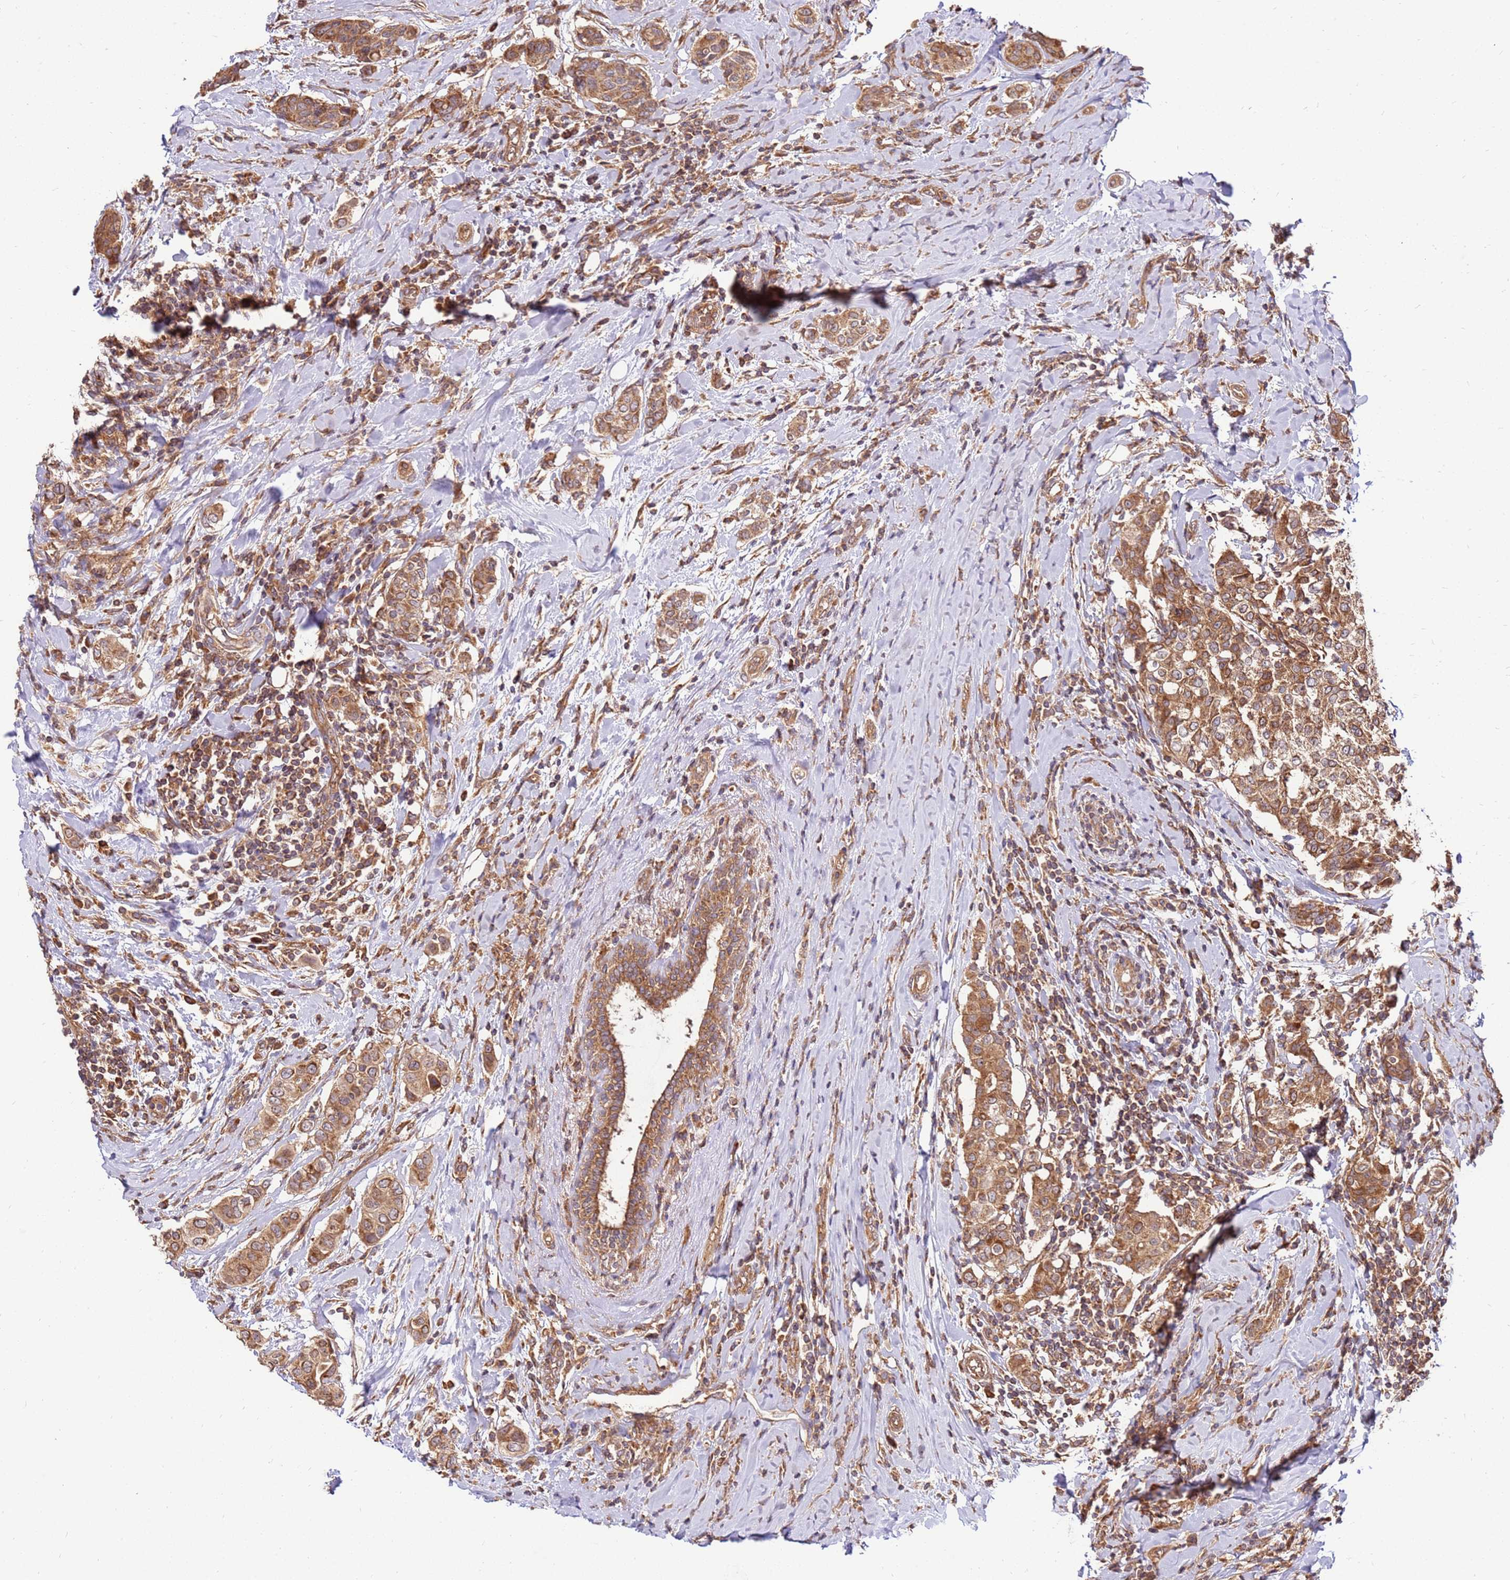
{"staining": {"intensity": "moderate", "quantity": ">75%", "location": "cytoplasmic/membranous"}, "tissue": "breast cancer", "cell_type": "Tumor cells", "image_type": "cancer", "snomed": [{"axis": "morphology", "description": "Lobular carcinoma"}, {"axis": "topography", "description": "Breast"}], "caption": "Immunohistochemistry of lobular carcinoma (breast) exhibits medium levels of moderate cytoplasmic/membranous positivity in approximately >75% of tumor cells.", "gene": "SLC44A5", "patient": {"sex": "female", "age": 51}}